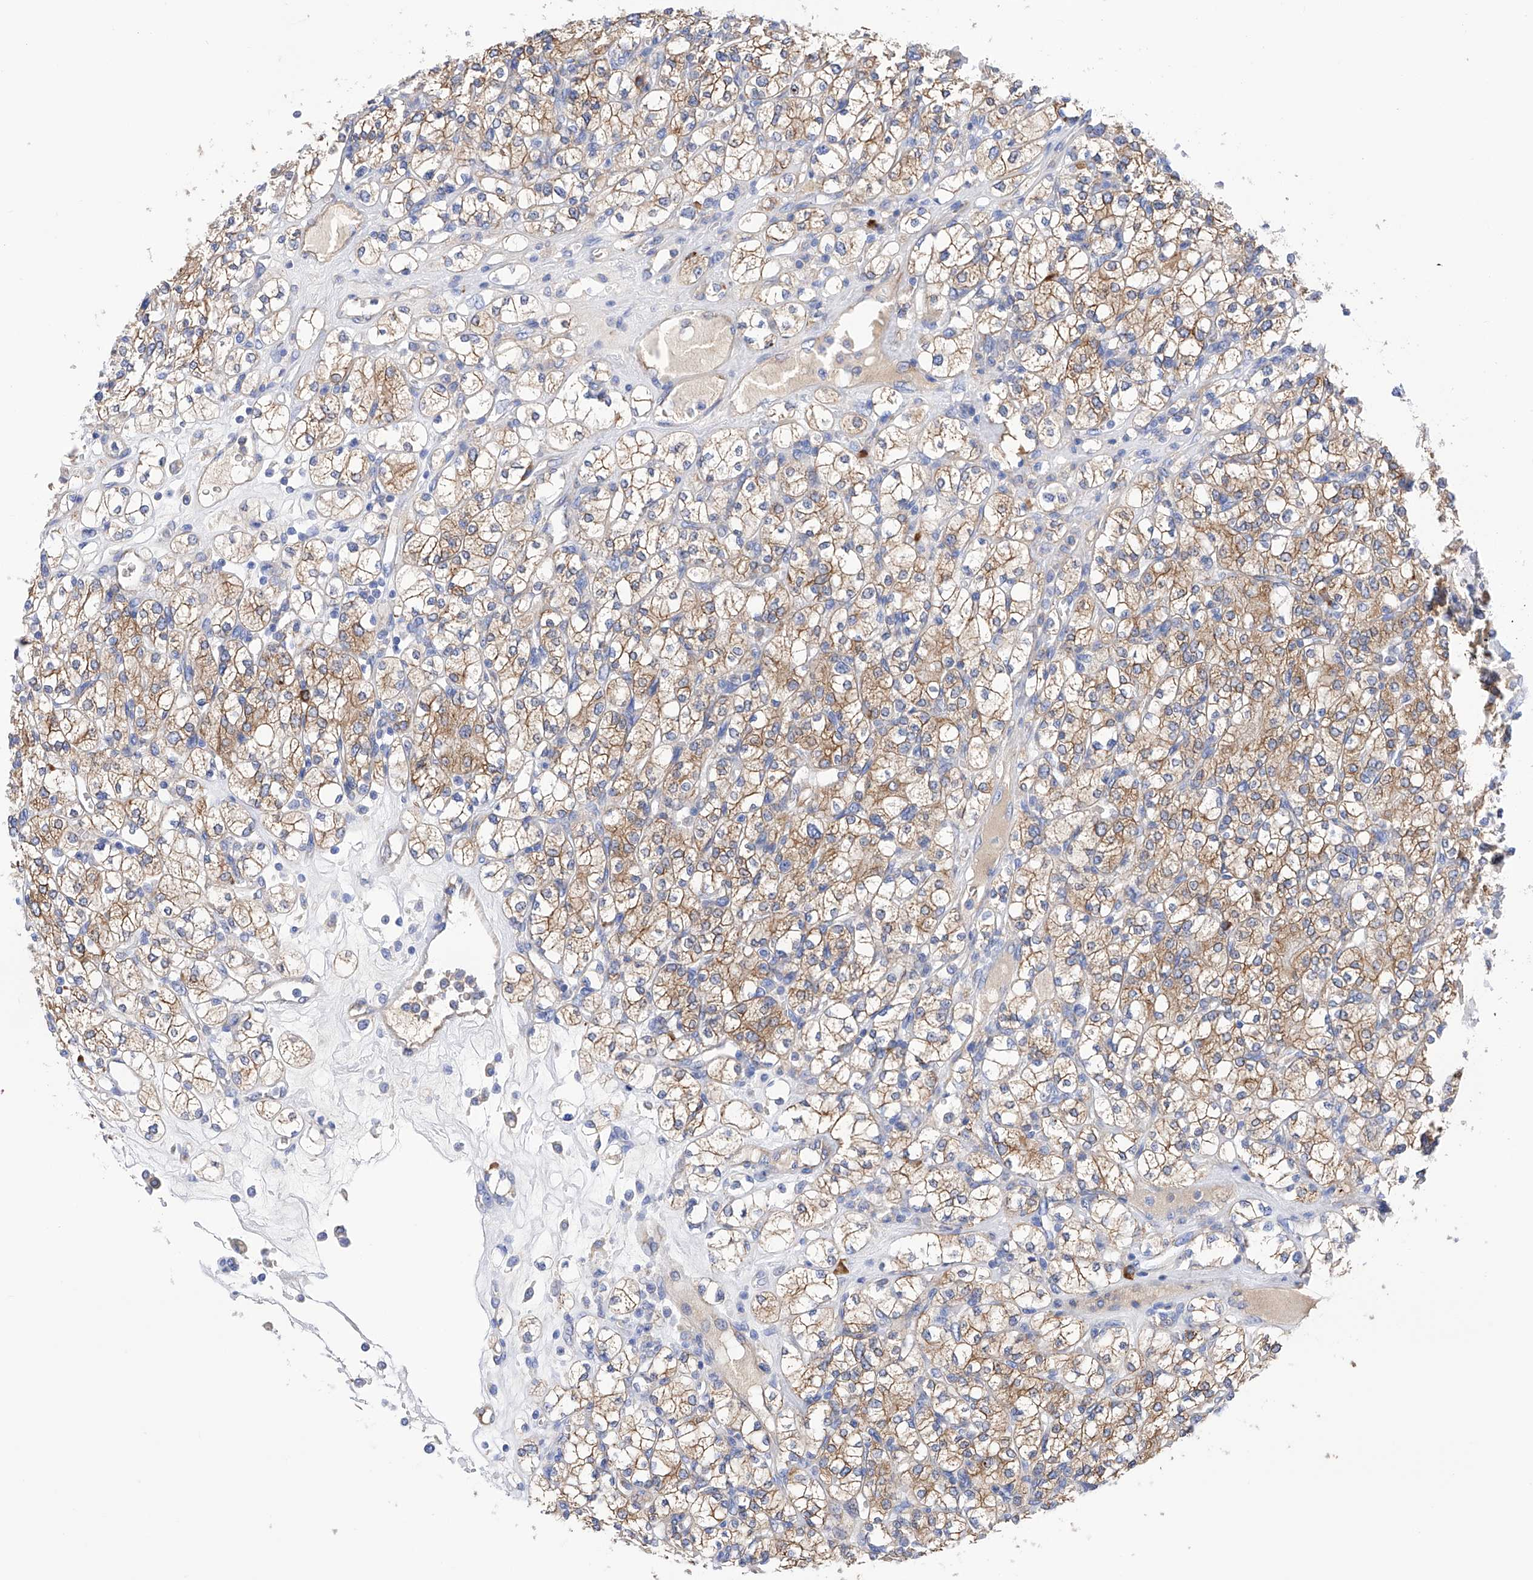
{"staining": {"intensity": "moderate", "quantity": ">75%", "location": "cytoplasmic/membranous"}, "tissue": "renal cancer", "cell_type": "Tumor cells", "image_type": "cancer", "snomed": [{"axis": "morphology", "description": "Adenocarcinoma, NOS"}, {"axis": "topography", "description": "Kidney"}], "caption": "Renal cancer (adenocarcinoma) stained with DAB (3,3'-diaminobenzidine) immunohistochemistry (IHC) demonstrates medium levels of moderate cytoplasmic/membranous positivity in approximately >75% of tumor cells.", "gene": "PDIA5", "patient": {"sex": "male", "age": 77}}